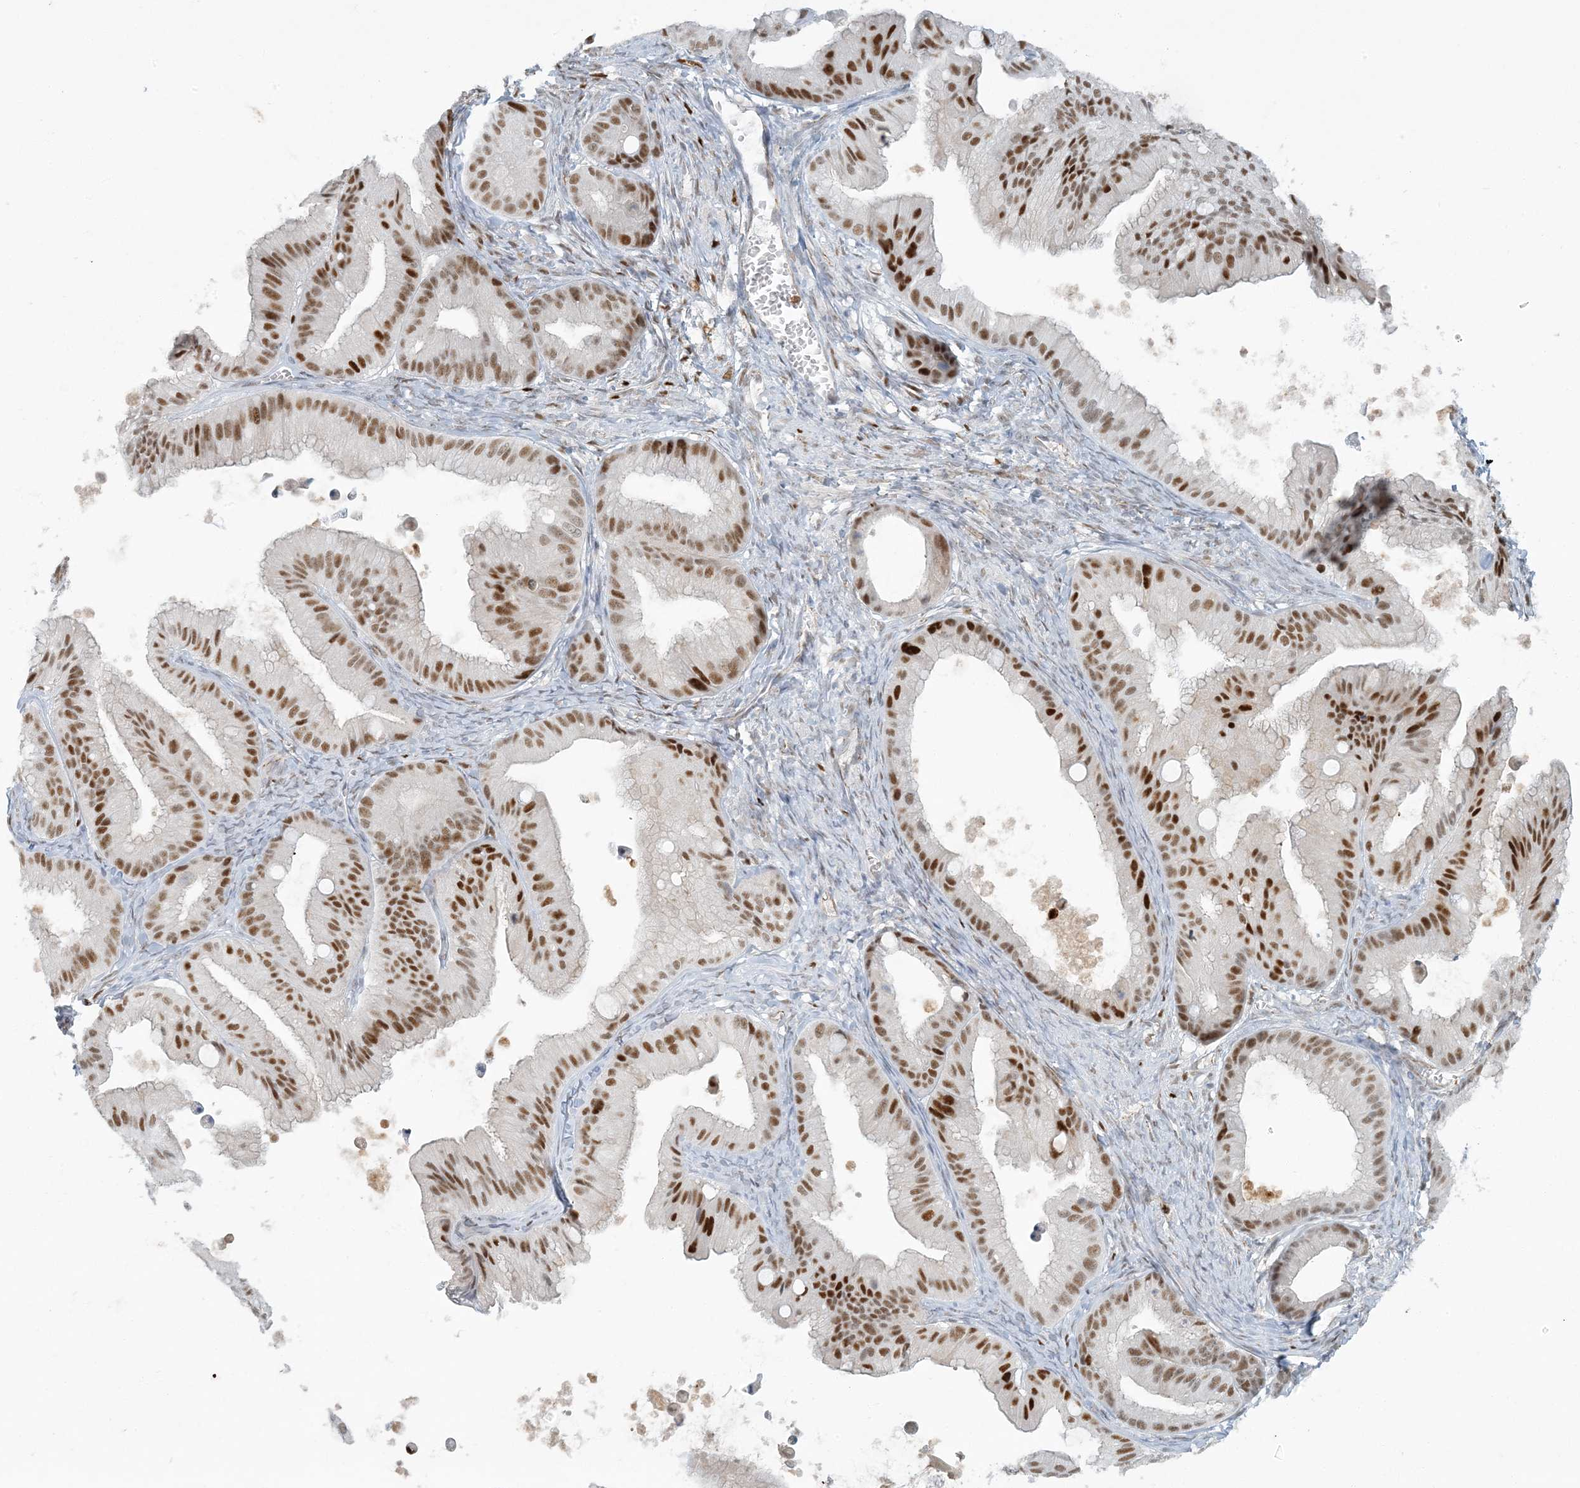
{"staining": {"intensity": "strong", "quantity": ">75%", "location": "nuclear"}, "tissue": "ovarian cancer", "cell_type": "Tumor cells", "image_type": "cancer", "snomed": [{"axis": "morphology", "description": "Cystadenocarcinoma, mucinous, NOS"}, {"axis": "topography", "description": "Ovary"}], "caption": "High-magnification brightfield microscopy of mucinous cystadenocarcinoma (ovarian) stained with DAB (brown) and counterstained with hematoxylin (blue). tumor cells exhibit strong nuclear expression is appreciated in approximately>75% of cells. (Stains: DAB (3,3'-diaminobenzidine) in brown, nuclei in blue, Microscopy: brightfield microscopy at high magnification).", "gene": "AK9", "patient": {"sex": "female", "age": 71}}